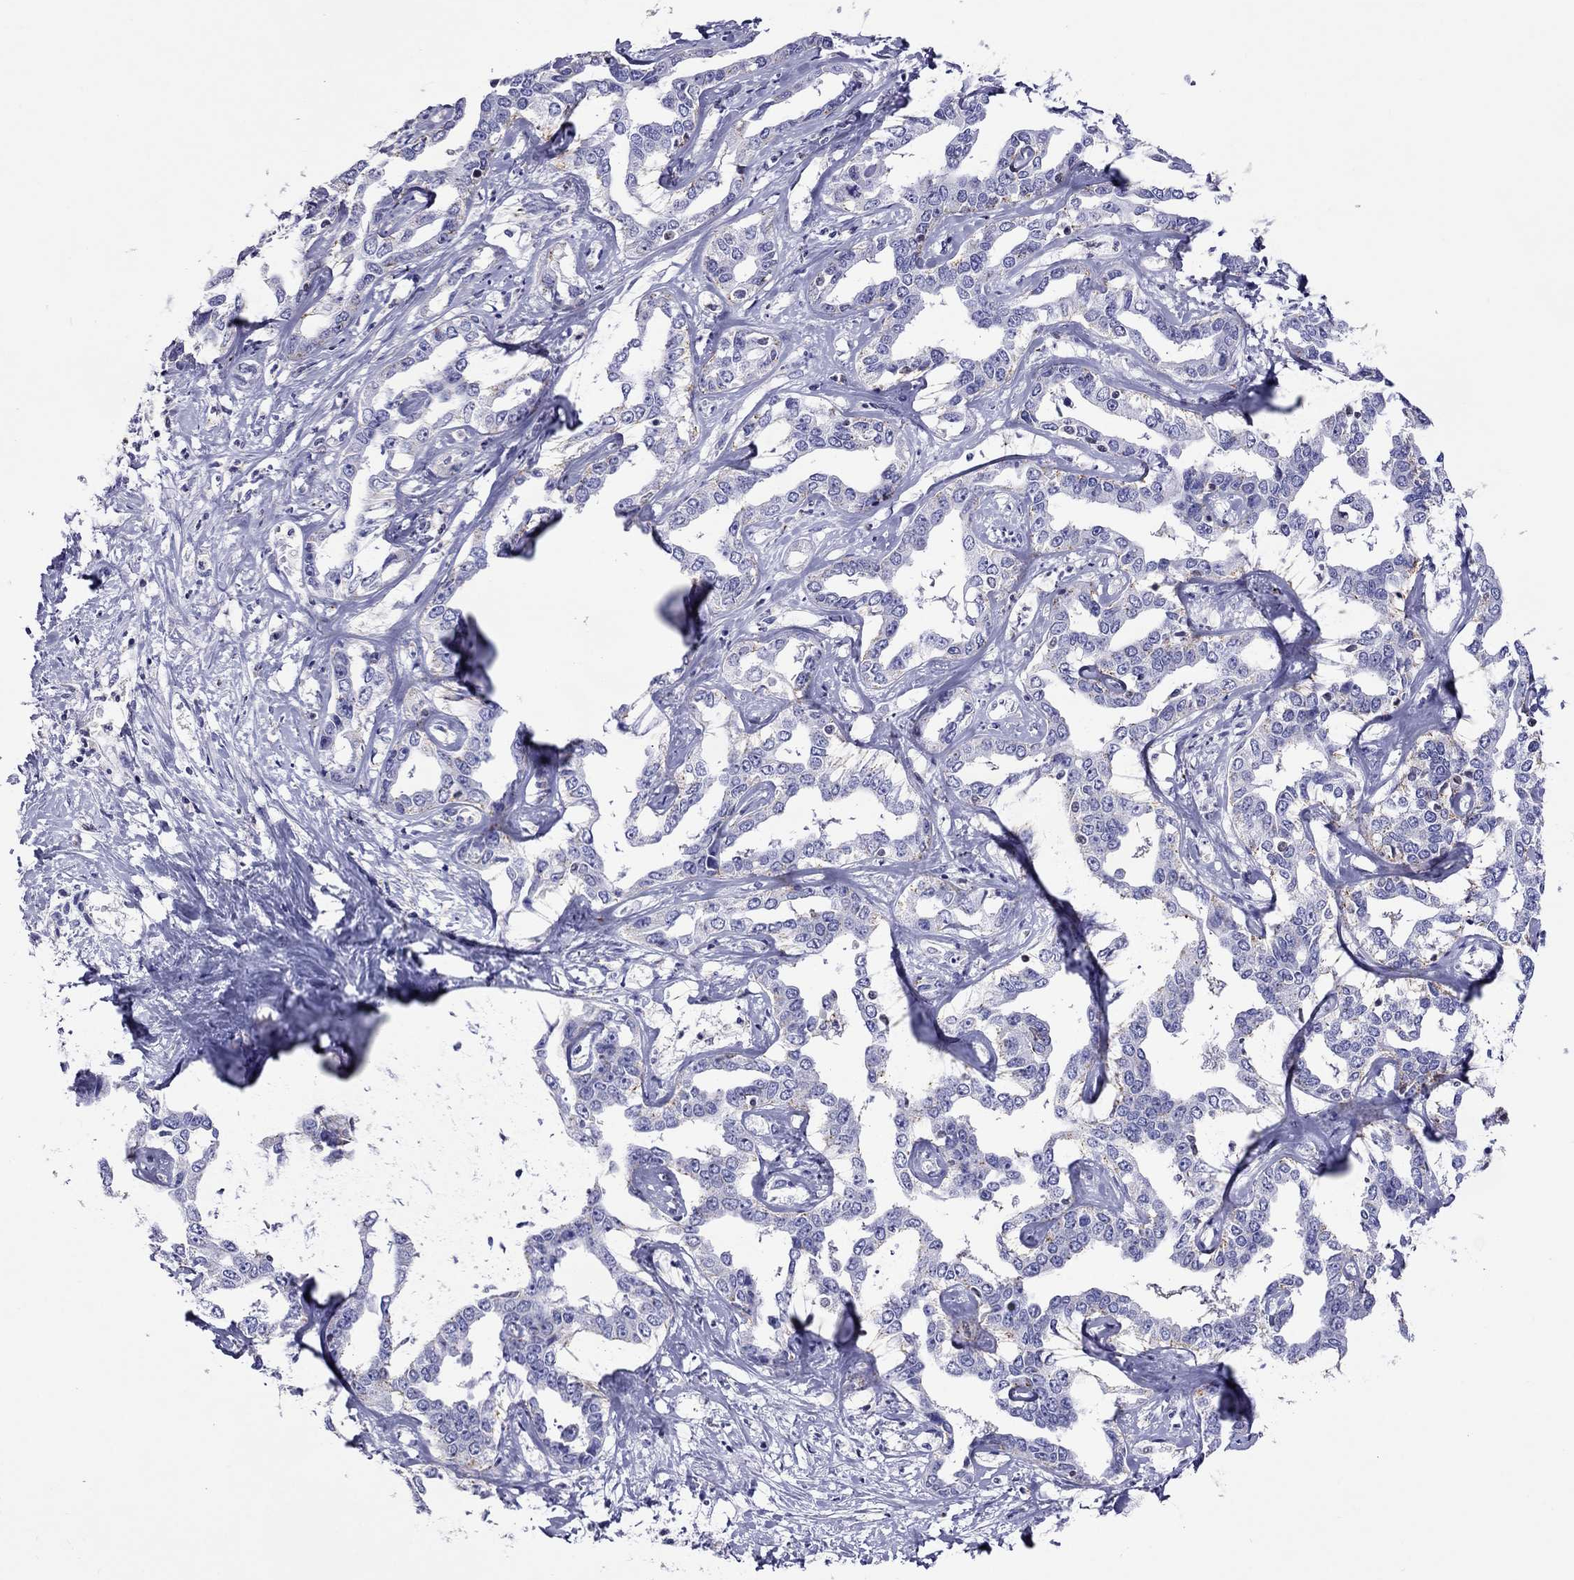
{"staining": {"intensity": "negative", "quantity": "none", "location": "none"}, "tissue": "liver cancer", "cell_type": "Tumor cells", "image_type": "cancer", "snomed": [{"axis": "morphology", "description": "Cholangiocarcinoma"}, {"axis": "topography", "description": "Liver"}], "caption": "Immunohistochemistry (IHC) of liver cancer displays no staining in tumor cells.", "gene": "MPZ", "patient": {"sex": "male", "age": 59}}